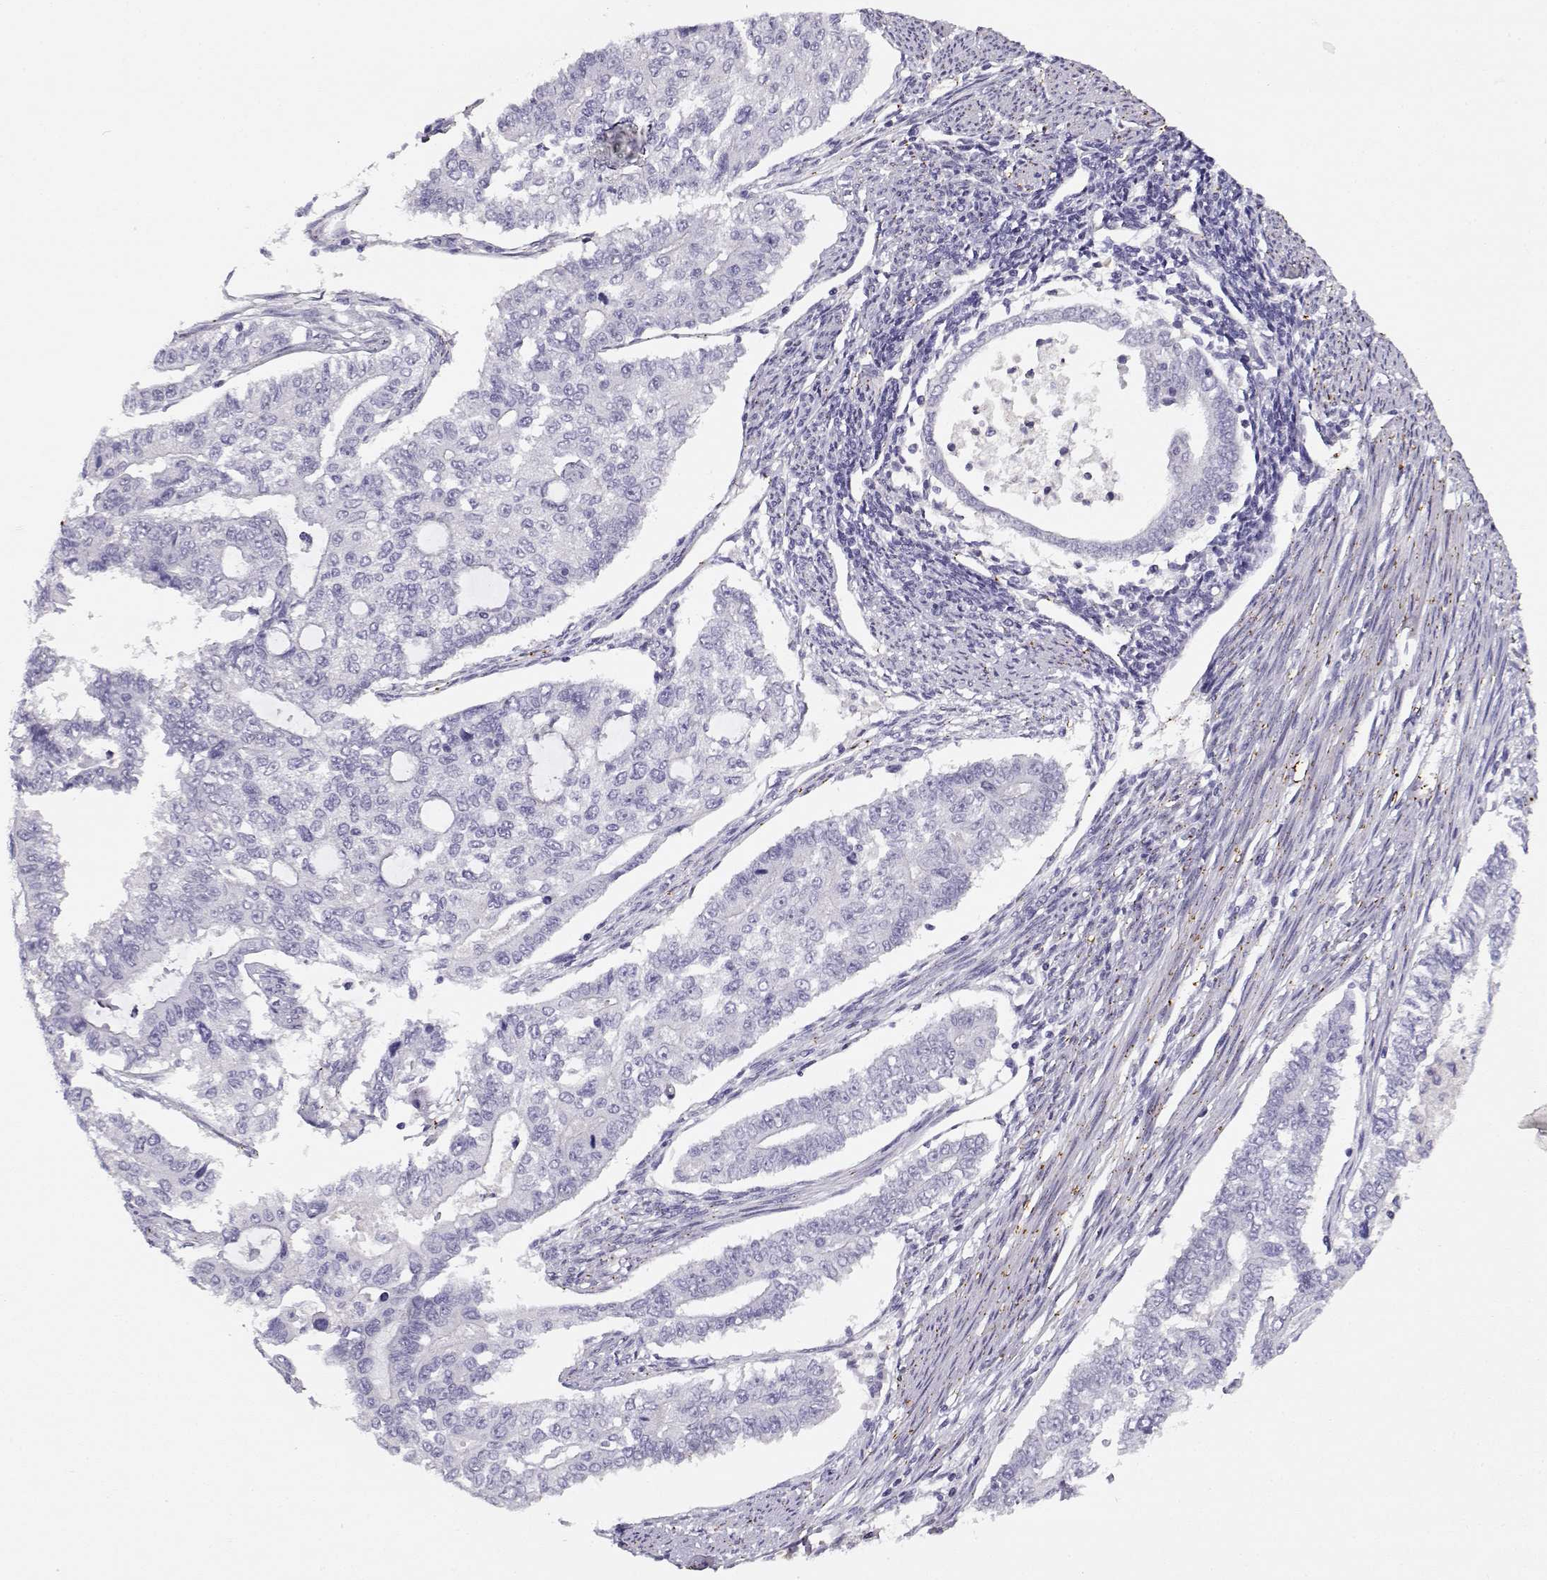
{"staining": {"intensity": "negative", "quantity": "none", "location": "none"}, "tissue": "endometrial cancer", "cell_type": "Tumor cells", "image_type": "cancer", "snomed": [{"axis": "morphology", "description": "Adenocarcinoma, NOS"}, {"axis": "topography", "description": "Uterus"}], "caption": "IHC of adenocarcinoma (endometrial) reveals no positivity in tumor cells. Brightfield microscopy of immunohistochemistry (IHC) stained with DAB (3,3'-diaminobenzidine) (brown) and hematoxylin (blue), captured at high magnification.", "gene": "MYO1A", "patient": {"sex": "female", "age": 59}}